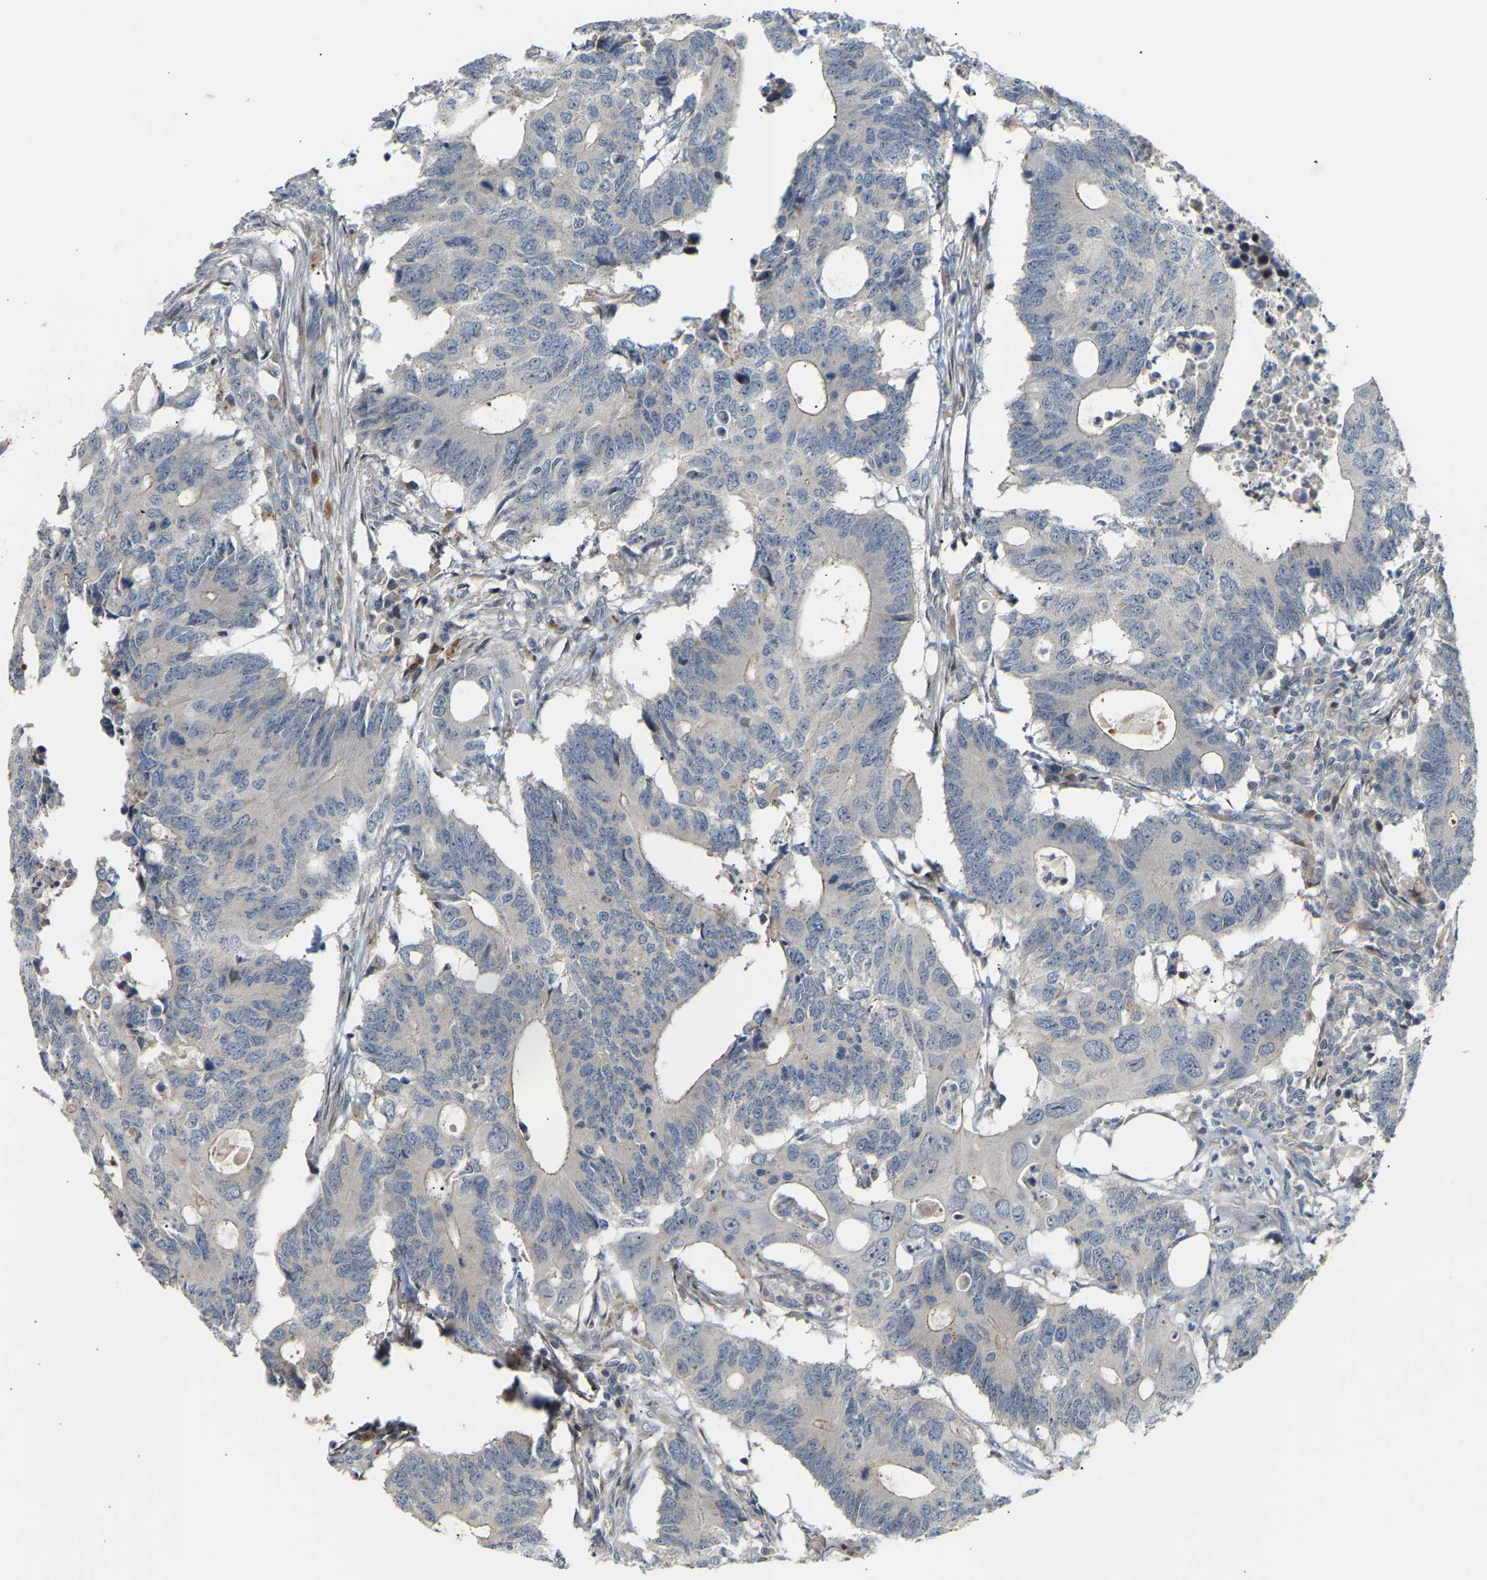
{"staining": {"intensity": "negative", "quantity": "none", "location": "none"}, "tissue": "colorectal cancer", "cell_type": "Tumor cells", "image_type": "cancer", "snomed": [{"axis": "morphology", "description": "Adenocarcinoma, NOS"}, {"axis": "topography", "description": "Colon"}], "caption": "DAB immunohistochemical staining of colorectal cancer displays no significant positivity in tumor cells.", "gene": "POGLUT2", "patient": {"sex": "male", "age": 71}}